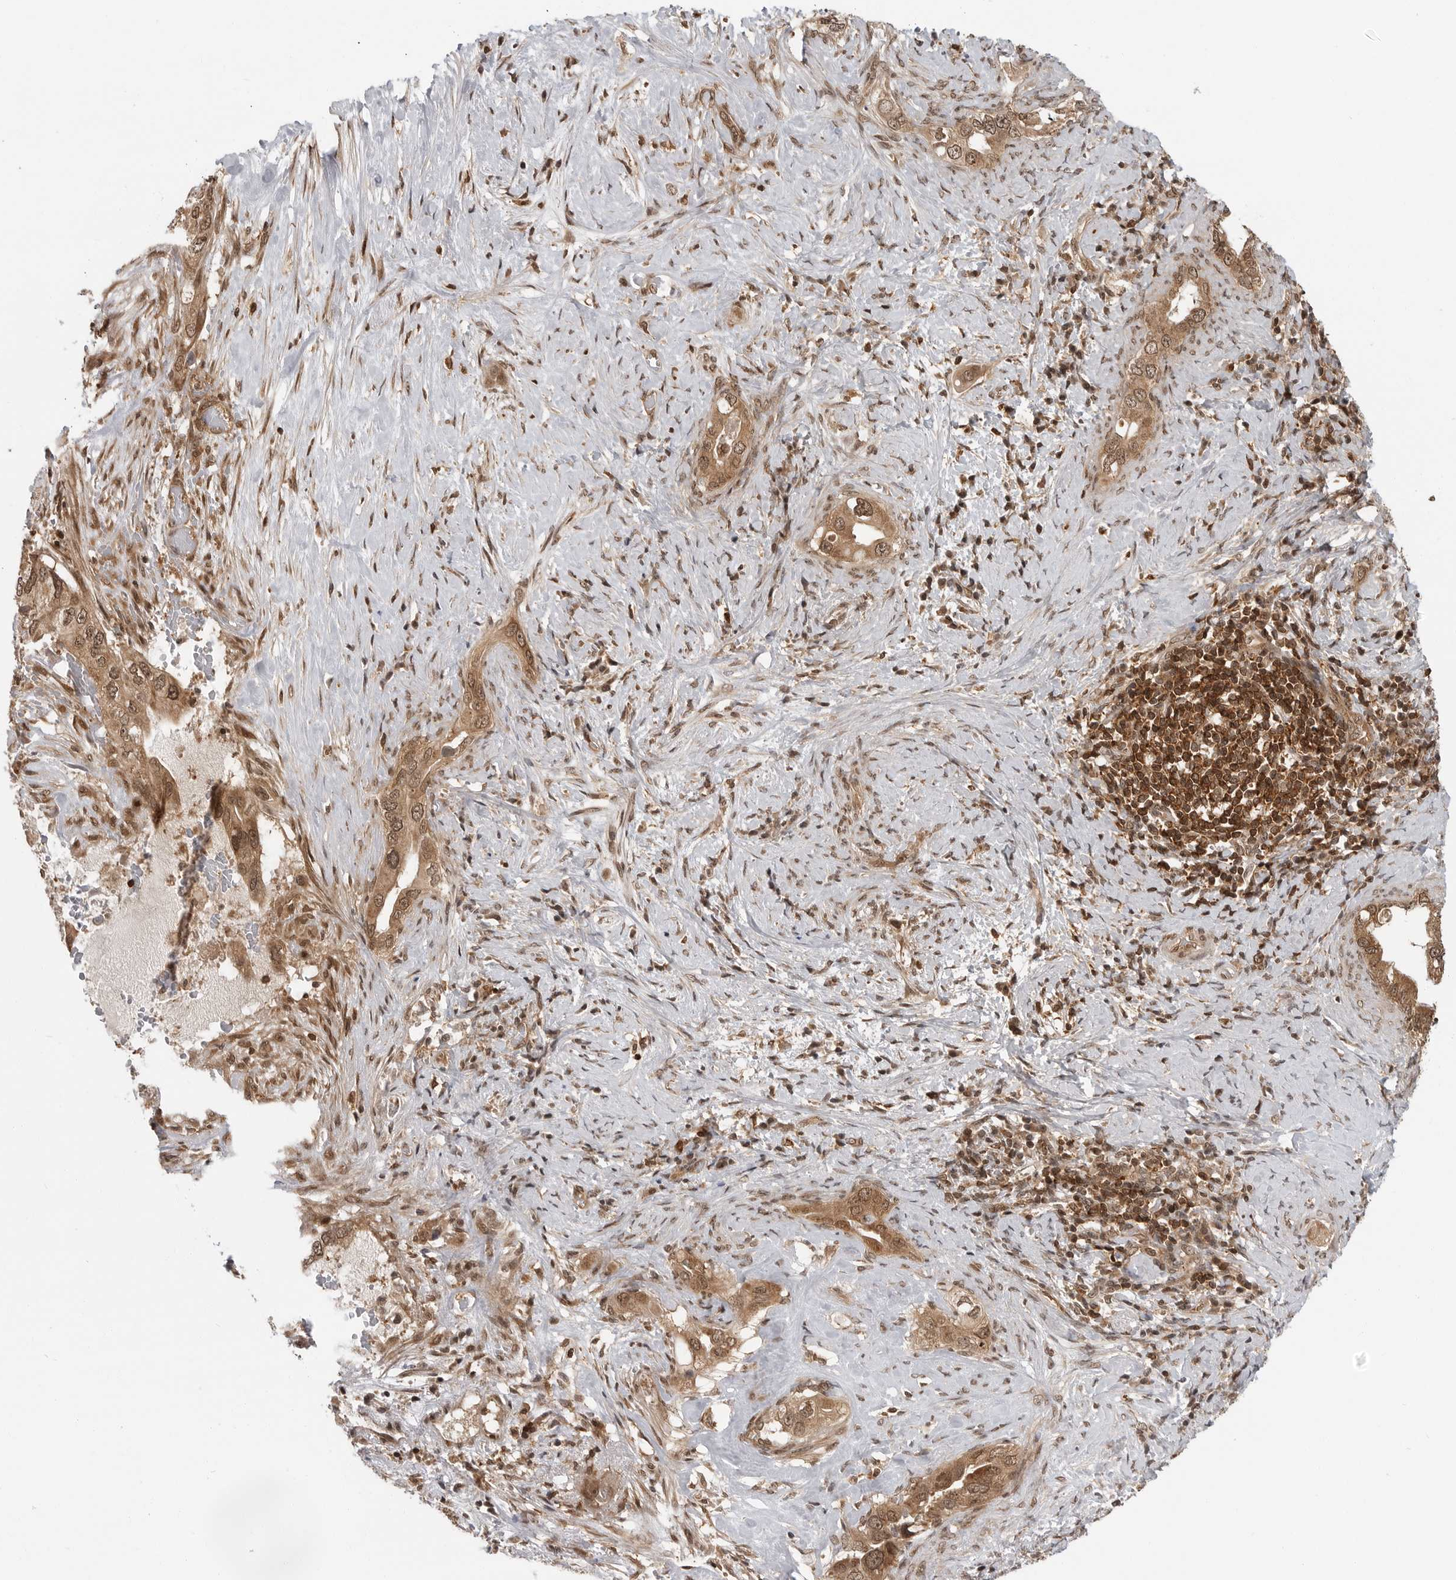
{"staining": {"intensity": "moderate", "quantity": ">75%", "location": "cytoplasmic/membranous,nuclear"}, "tissue": "pancreatic cancer", "cell_type": "Tumor cells", "image_type": "cancer", "snomed": [{"axis": "morphology", "description": "Inflammation, NOS"}, {"axis": "morphology", "description": "Adenocarcinoma, NOS"}, {"axis": "topography", "description": "Pancreas"}], "caption": "Adenocarcinoma (pancreatic) stained with IHC reveals moderate cytoplasmic/membranous and nuclear expression in about >75% of tumor cells. The staining was performed using DAB (3,3'-diaminobenzidine), with brown indicating positive protein expression. Nuclei are stained blue with hematoxylin.", "gene": "SZRD1", "patient": {"sex": "female", "age": 56}}